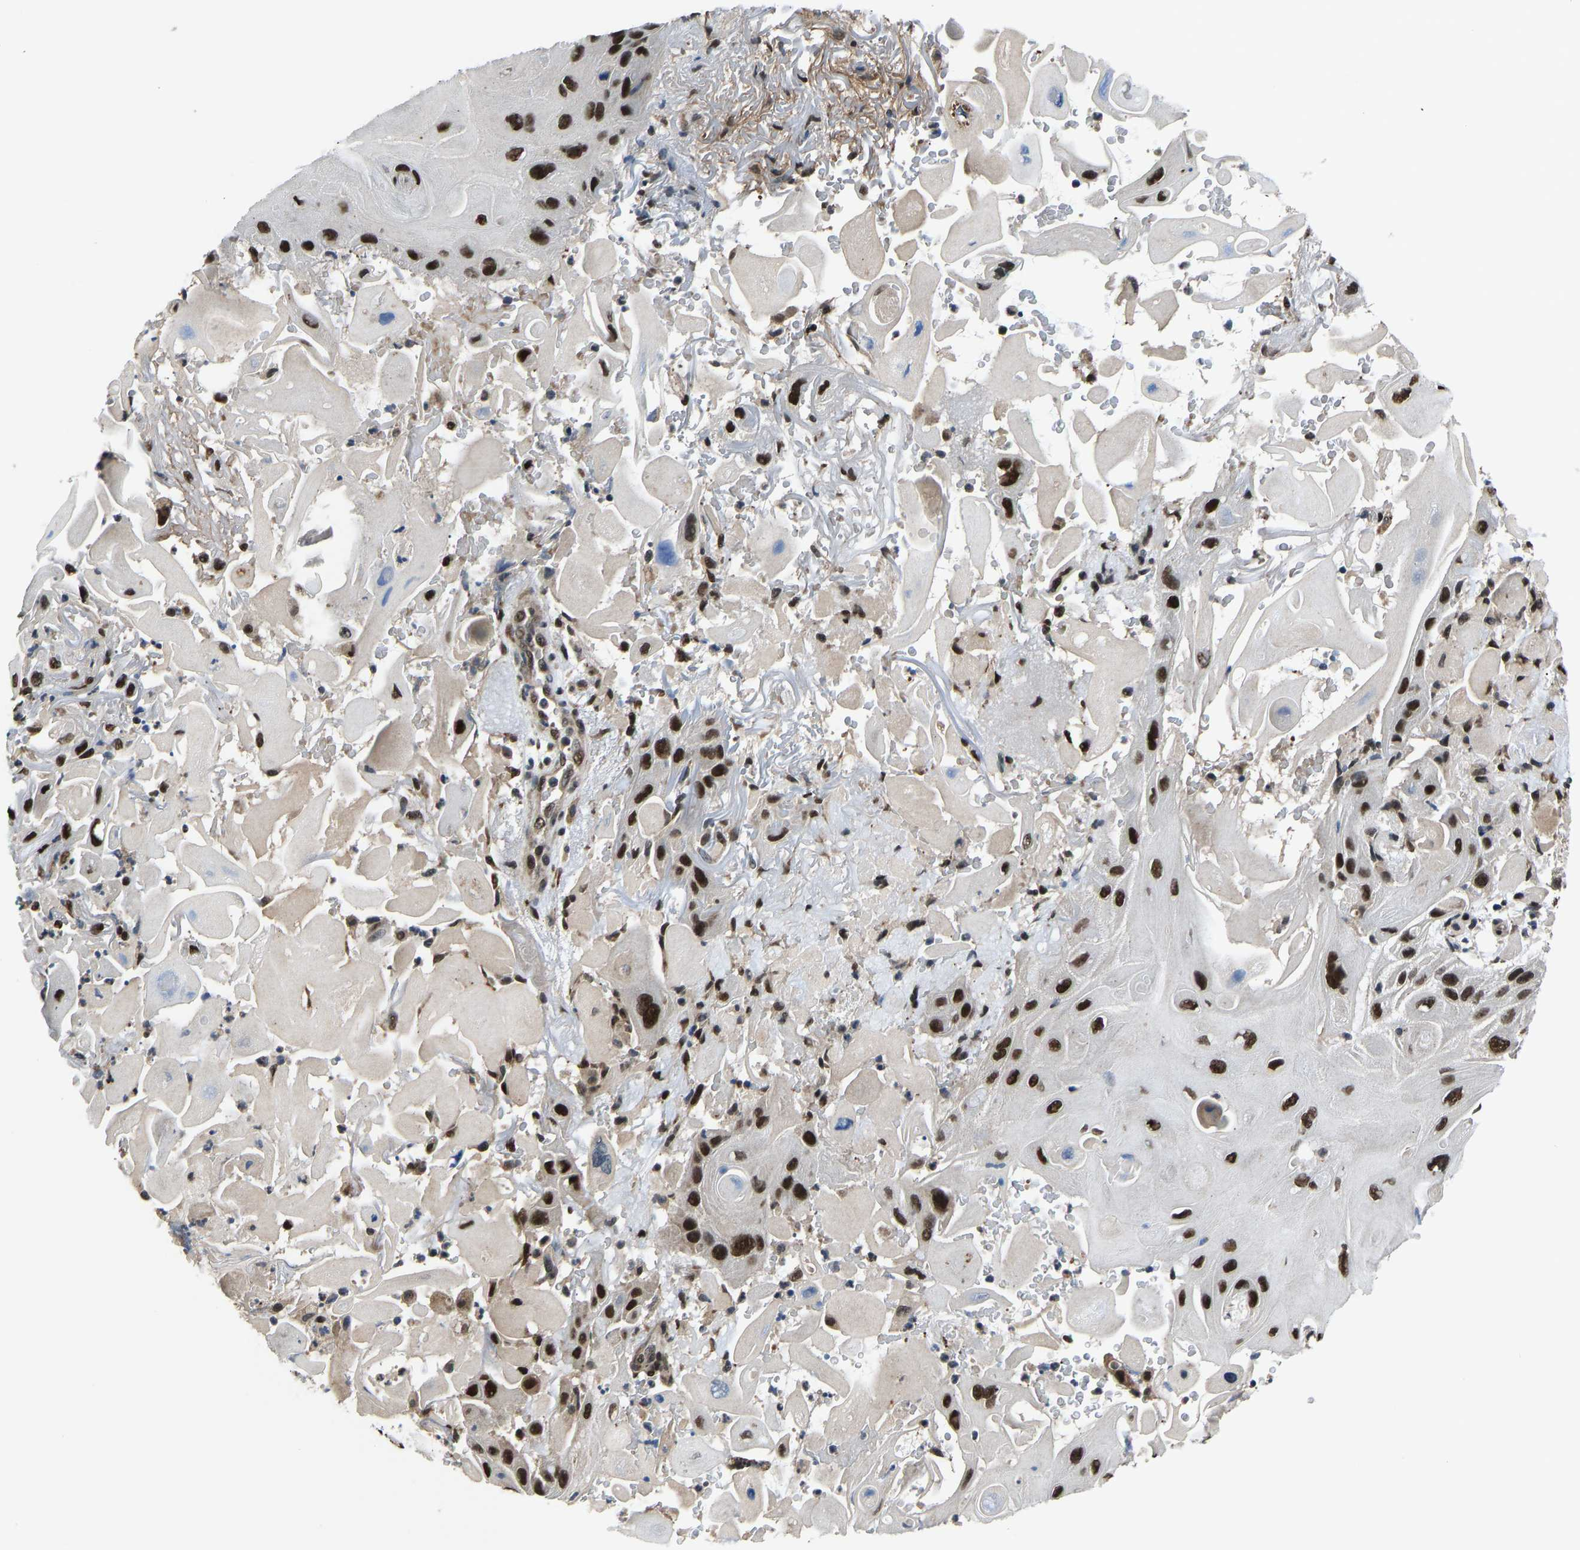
{"staining": {"intensity": "strong", "quantity": ">75%", "location": "nuclear"}, "tissue": "skin cancer", "cell_type": "Tumor cells", "image_type": "cancer", "snomed": [{"axis": "morphology", "description": "Squamous cell carcinoma, NOS"}, {"axis": "topography", "description": "Skin"}], "caption": "Immunohistochemistry (IHC) micrograph of skin cancer stained for a protein (brown), which demonstrates high levels of strong nuclear positivity in approximately >75% of tumor cells.", "gene": "FOS", "patient": {"sex": "female", "age": 77}}